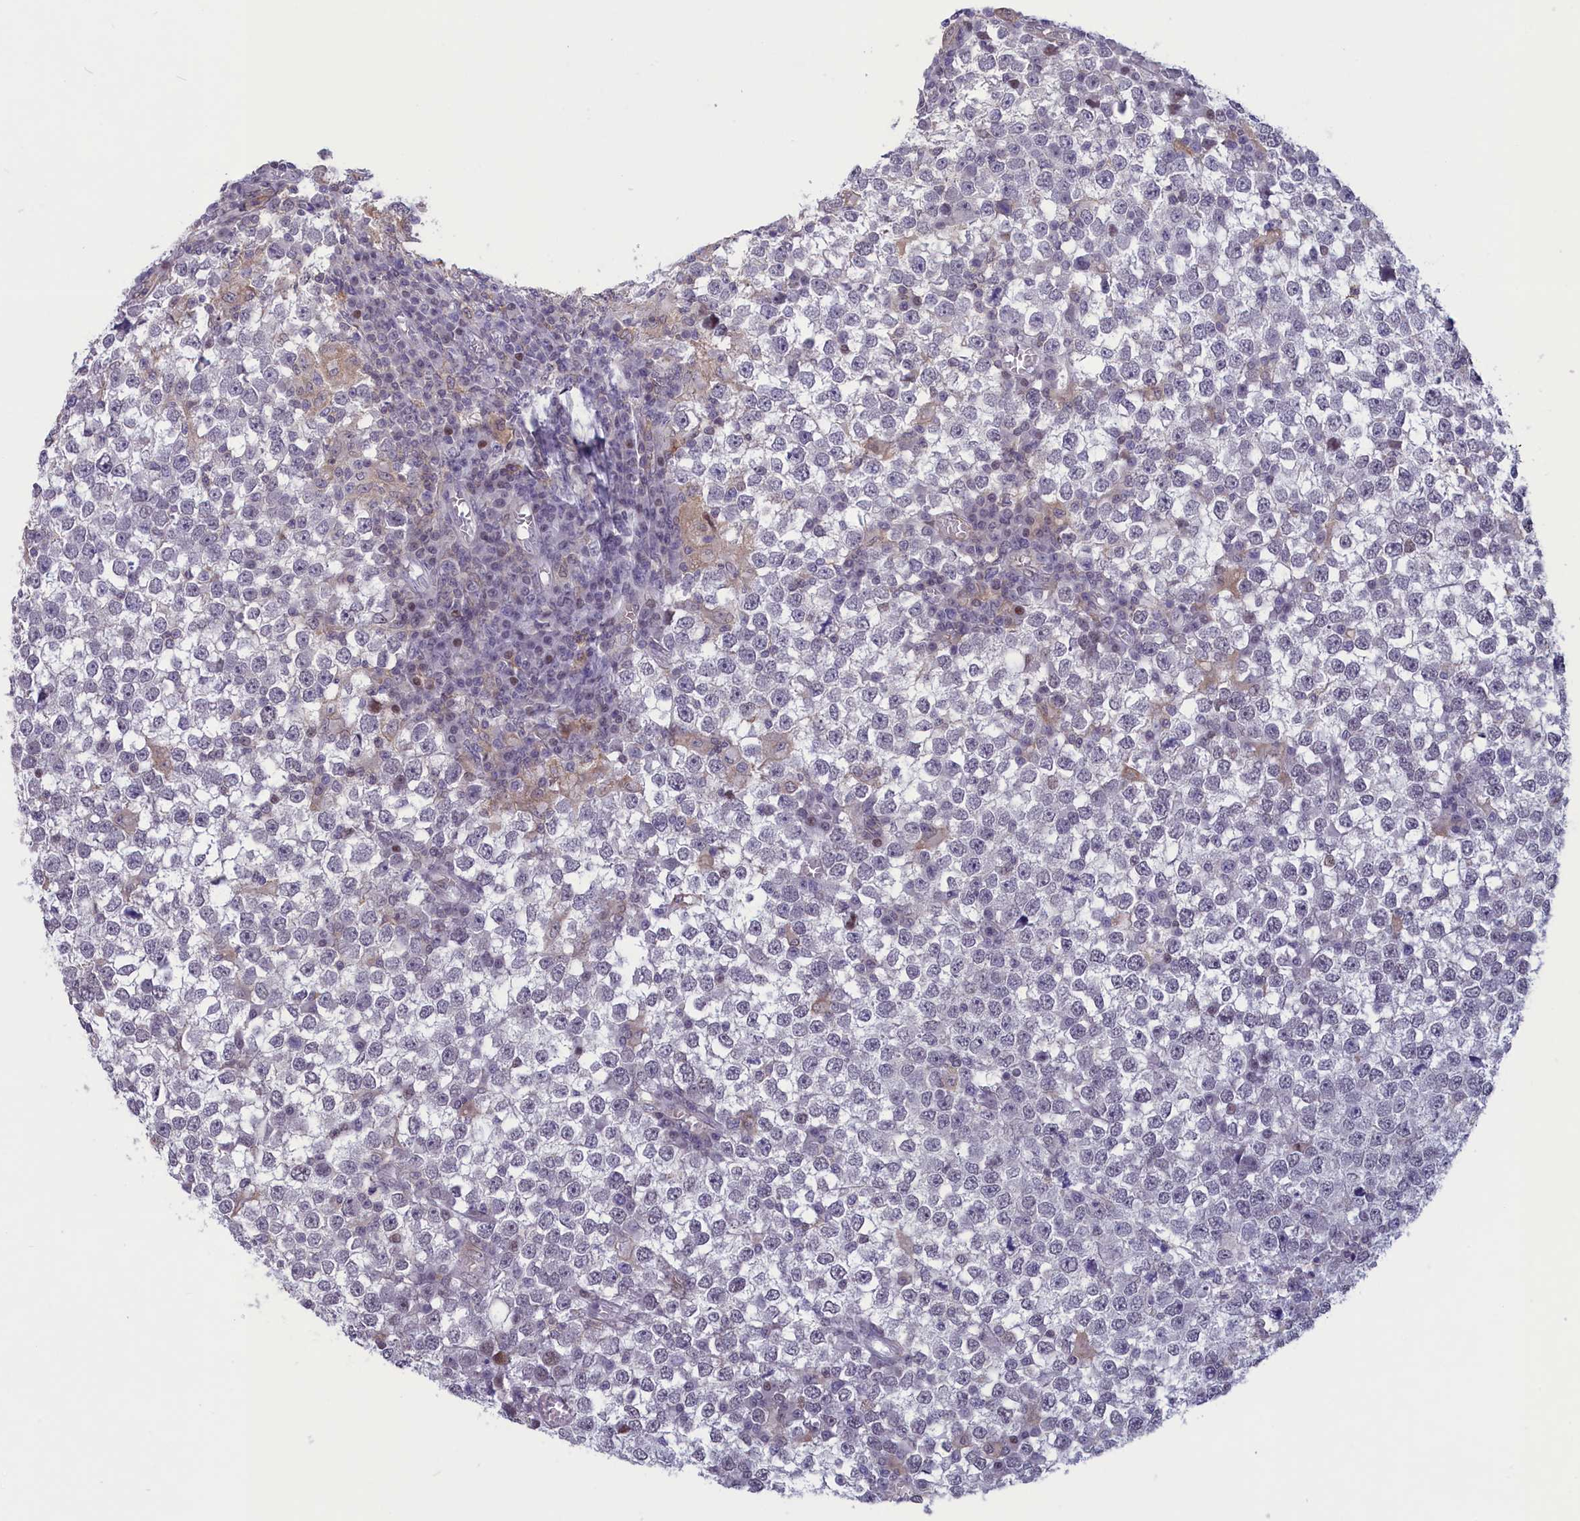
{"staining": {"intensity": "negative", "quantity": "none", "location": "none"}, "tissue": "testis cancer", "cell_type": "Tumor cells", "image_type": "cancer", "snomed": [{"axis": "morphology", "description": "Seminoma, NOS"}, {"axis": "topography", "description": "Testis"}], "caption": "The photomicrograph reveals no significant positivity in tumor cells of testis cancer (seminoma).", "gene": "CORO2A", "patient": {"sex": "male", "age": 65}}